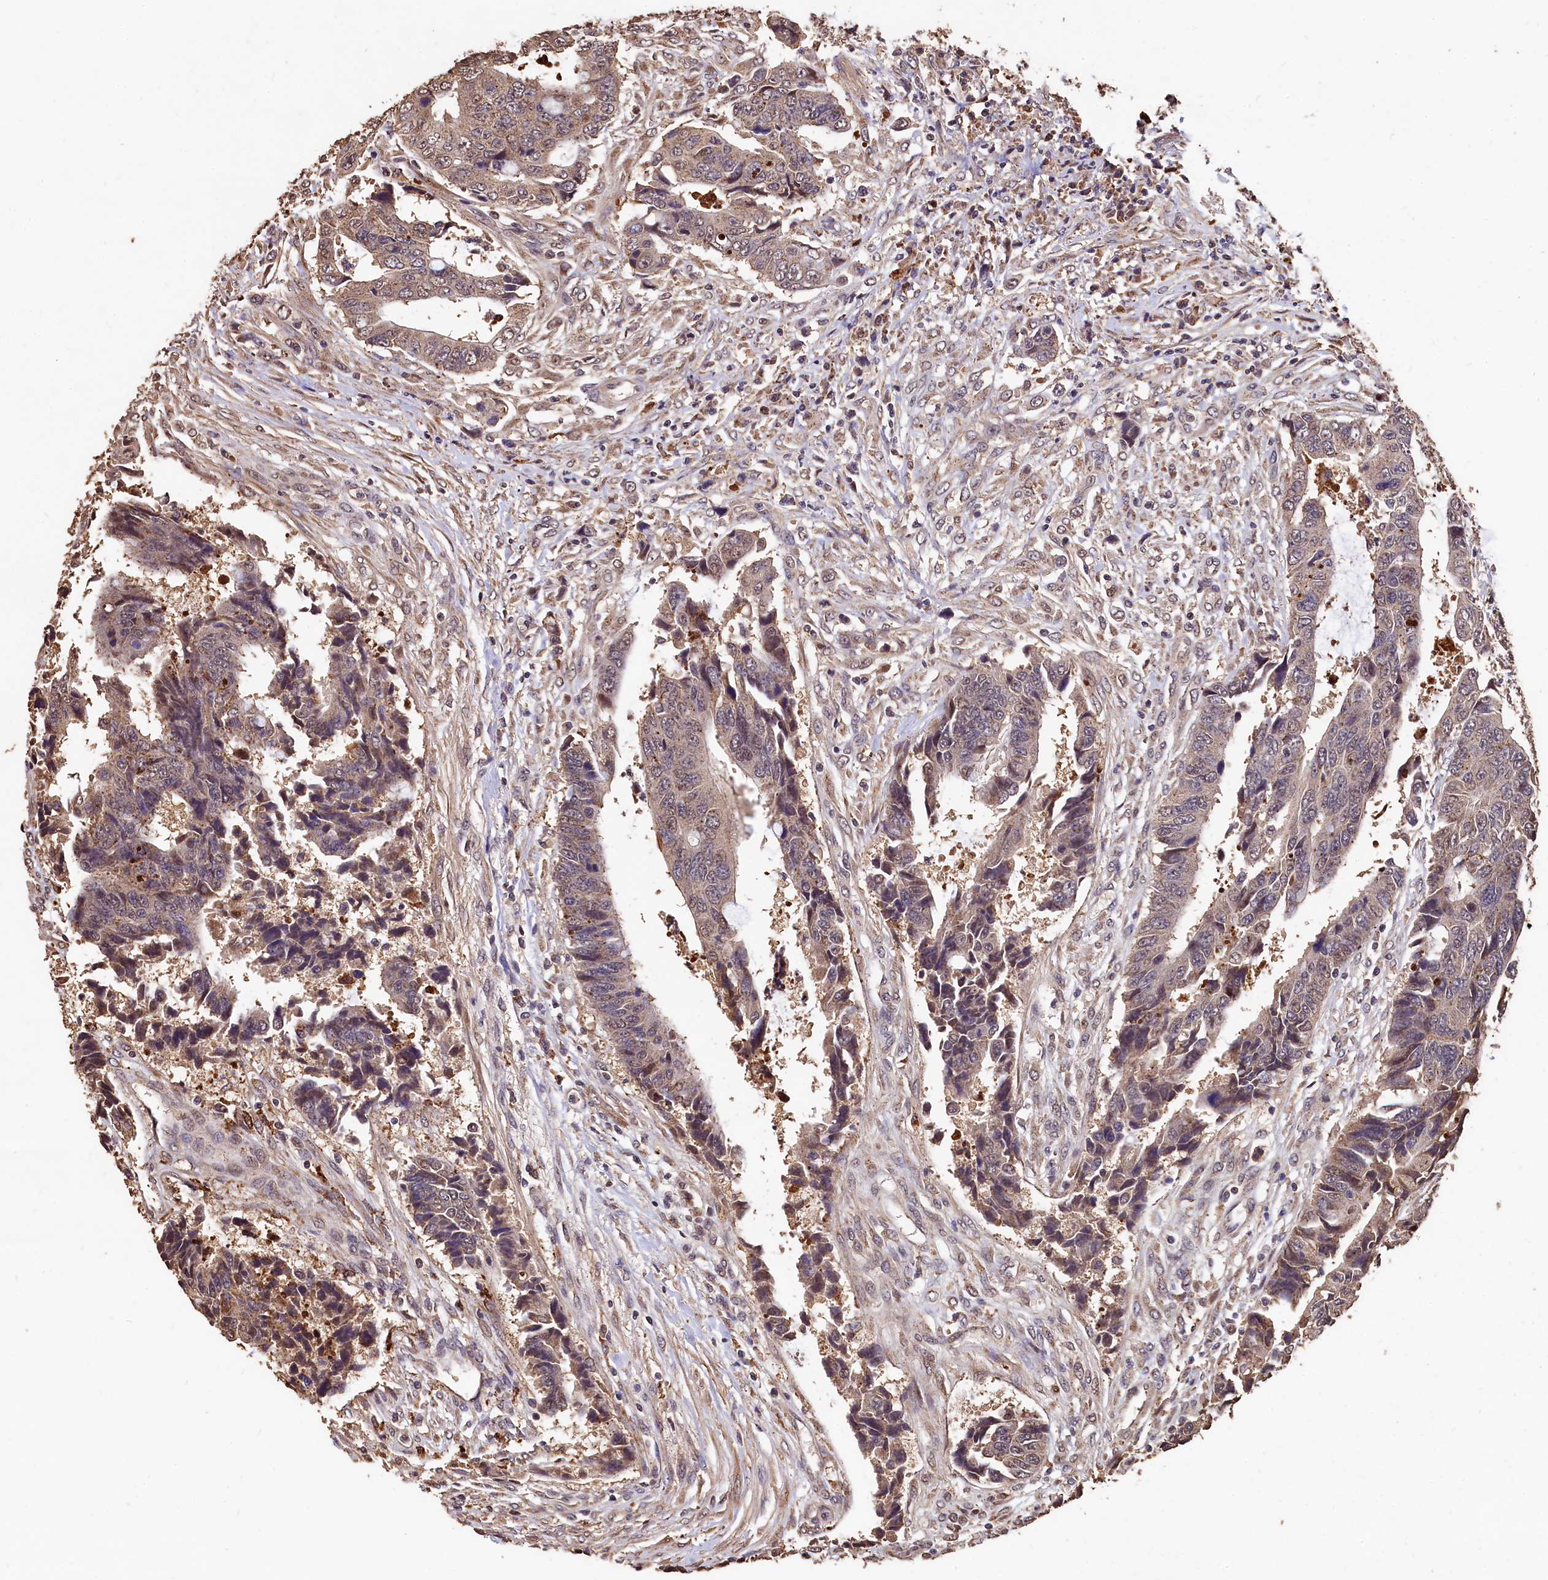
{"staining": {"intensity": "moderate", "quantity": "25%-75%", "location": "cytoplasmic/membranous,nuclear"}, "tissue": "colorectal cancer", "cell_type": "Tumor cells", "image_type": "cancer", "snomed": [{"axis": "morphology", "description": "Adenocarcinoma, NOS"}, {"axis": "topography", "description": "Rectum"}], "caption": "DAB (3,3'-diaminobenzidine) immunohistochemical staining of colorectal adenocarcinoma shows moderate cytoplasmic/membranous and nuclear protein positivity in about 25%-75% of tumor cells. The staining is performed using DAB brown chromogen to label protein expression. The nuclei are counter-stained blue using hematoxylin.", "gene": "LSM4", "patient": {"sex": "male", "age": 84}}